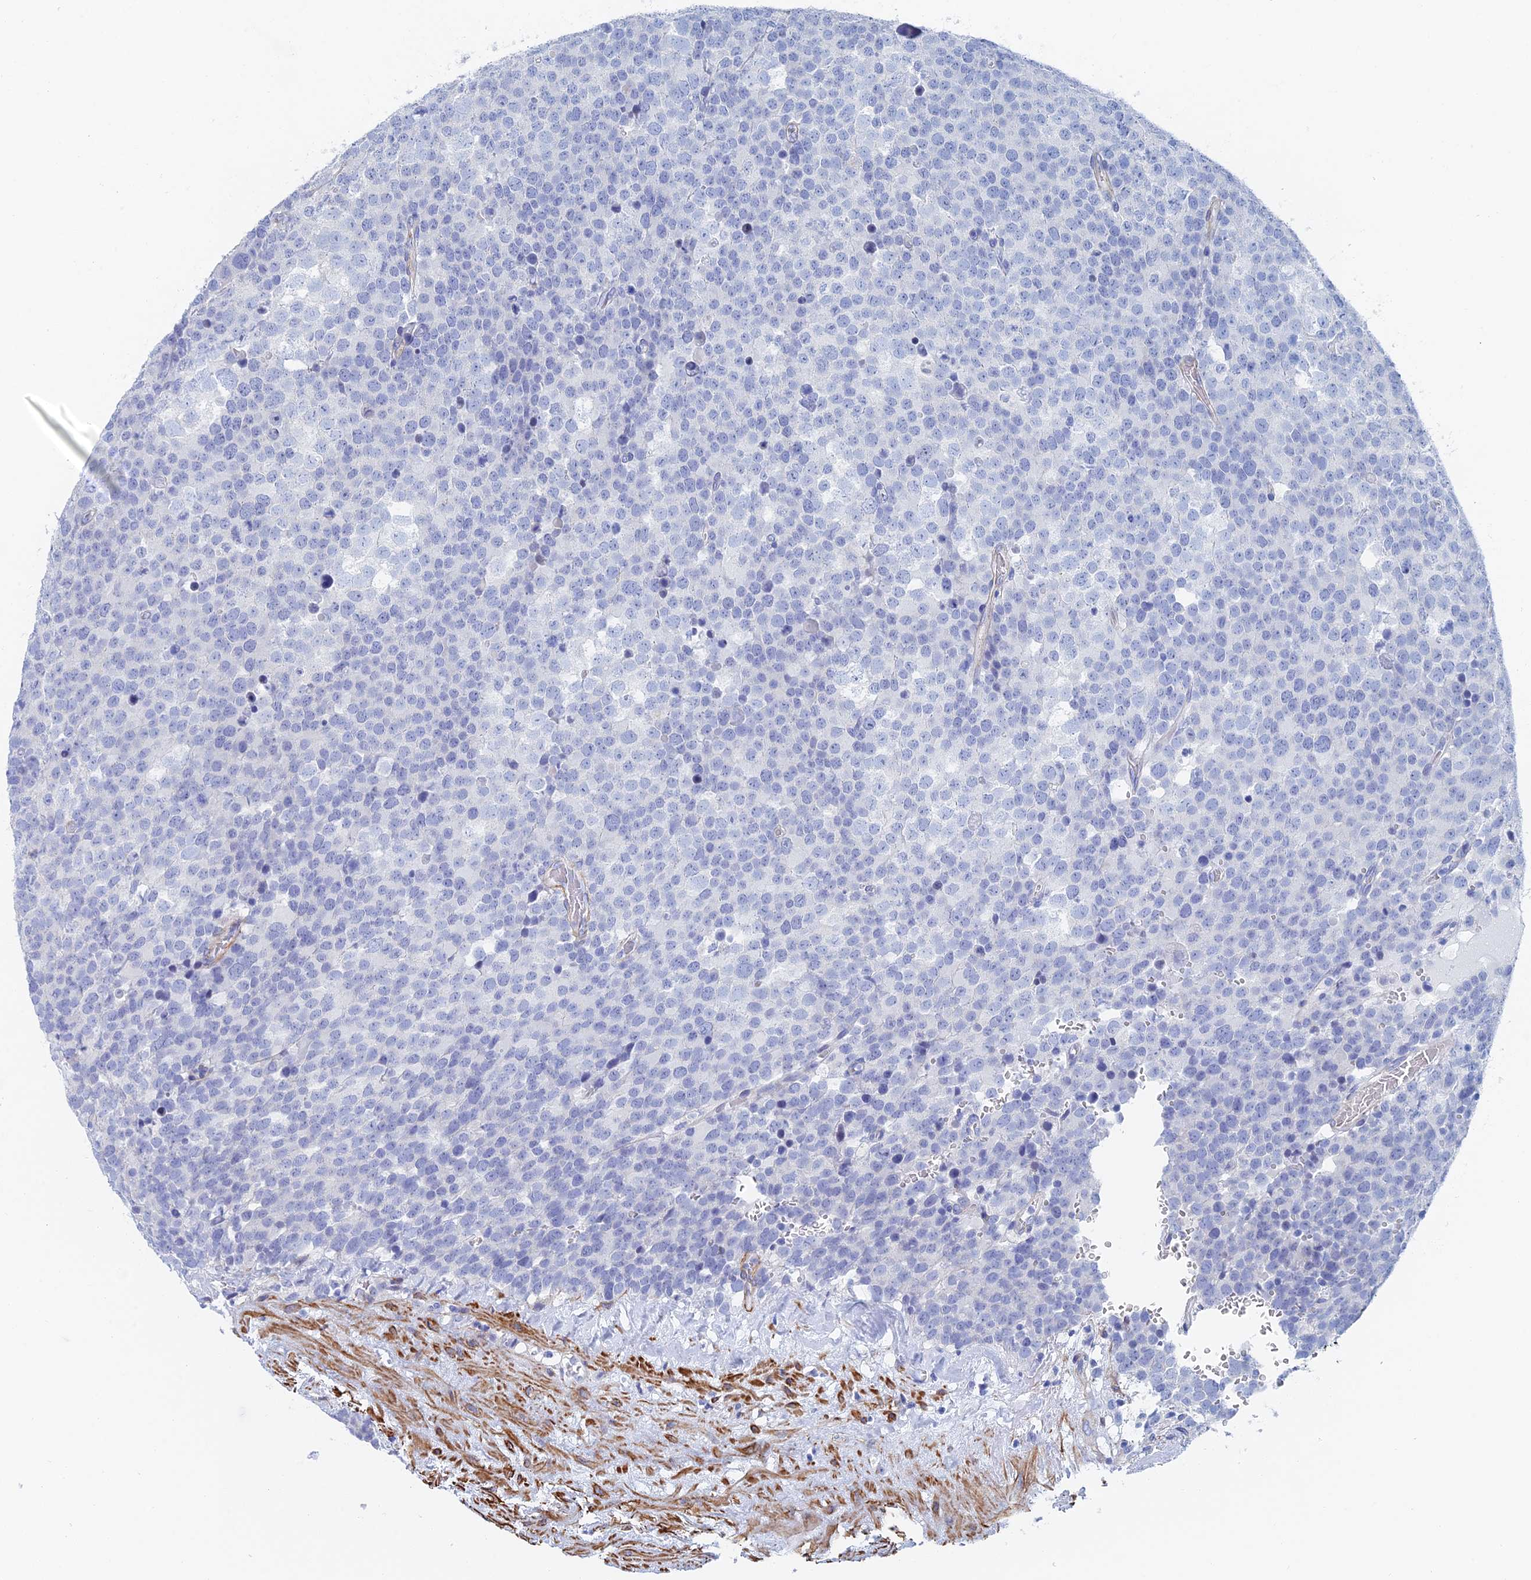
{"staining": {"intensity": "negative", "quantity": "none", "location": "none"}, "tissue": "testis cancer", "cell_type": "Tumor cells", "image_type": "cancer", "snomed": [{"axis": "morphology", "description": "Seminoma, NOS"}, {"axis": "topography", "description": "Testis"}], "caption": "Image shows no significant protein expression in tumor cells of testis seminoma. (Immunohistochemistry (ihc), brightfield microscopy, high magnification).", "gene": "KCNK18", "patient": {"sex": "male", "age": 71}}